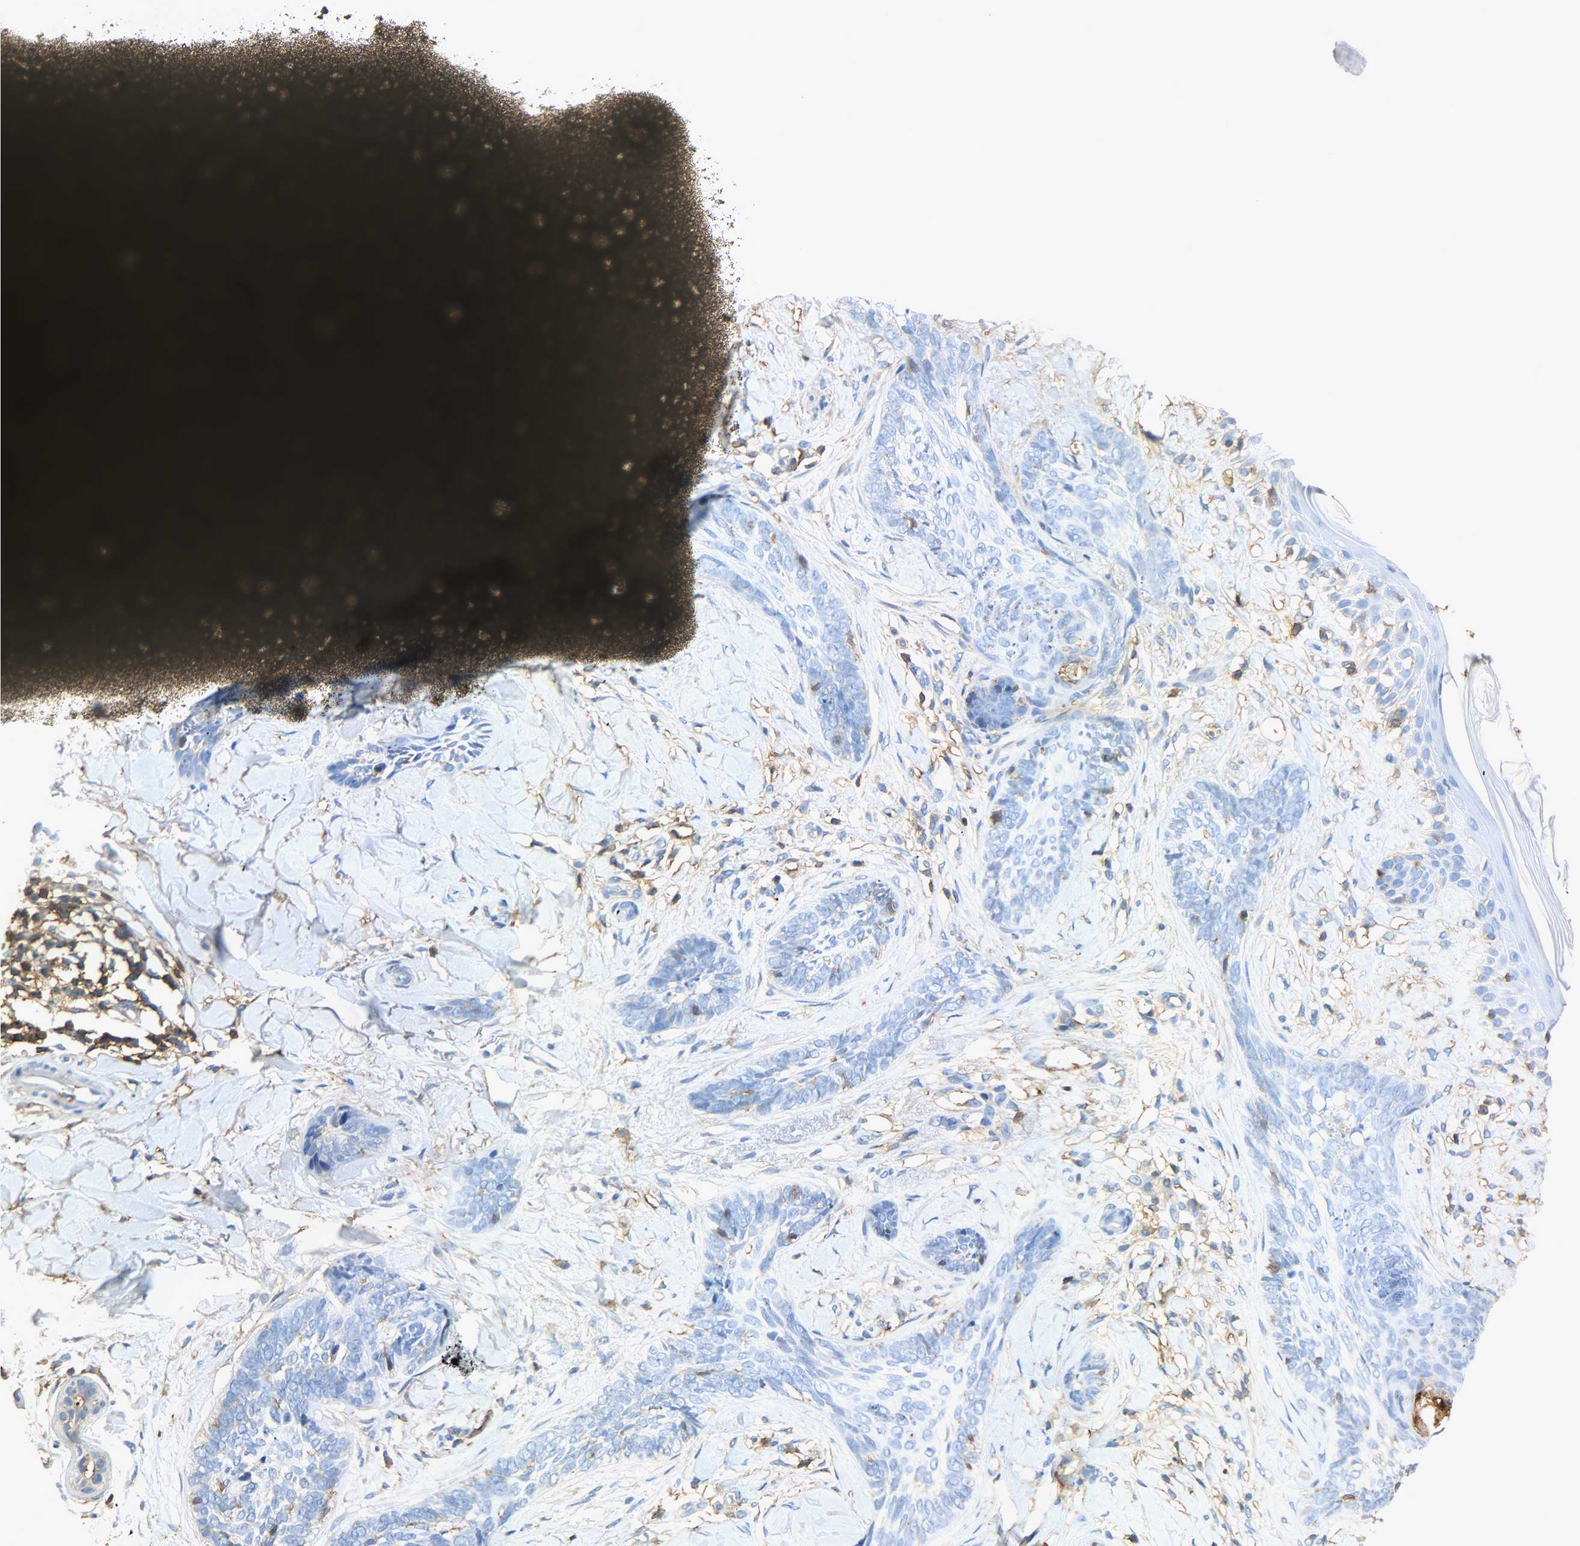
{"staining": {"intensity": "moderate", "quantity": "<25%", "location": "cytoplasmic/membranous"}, "tissue": "skin cancer", "cell_type": "Tumor cells", "image_type": "cancer", "snomed": [{"axis": "morphology", "description": "Basal cell carcinoma"}, {"axis": "topography", "description": "Skin"}], "caption": "Immunohistochemical staining of human skin basal cell carcinoma reveals moderate cytoplasmic/membranous protein positivity in approximately <25% of tumor cells. Nuclei are stained in blue.", "gene": "ANXA6", "patient": {"sex": "female", "age": 58}}